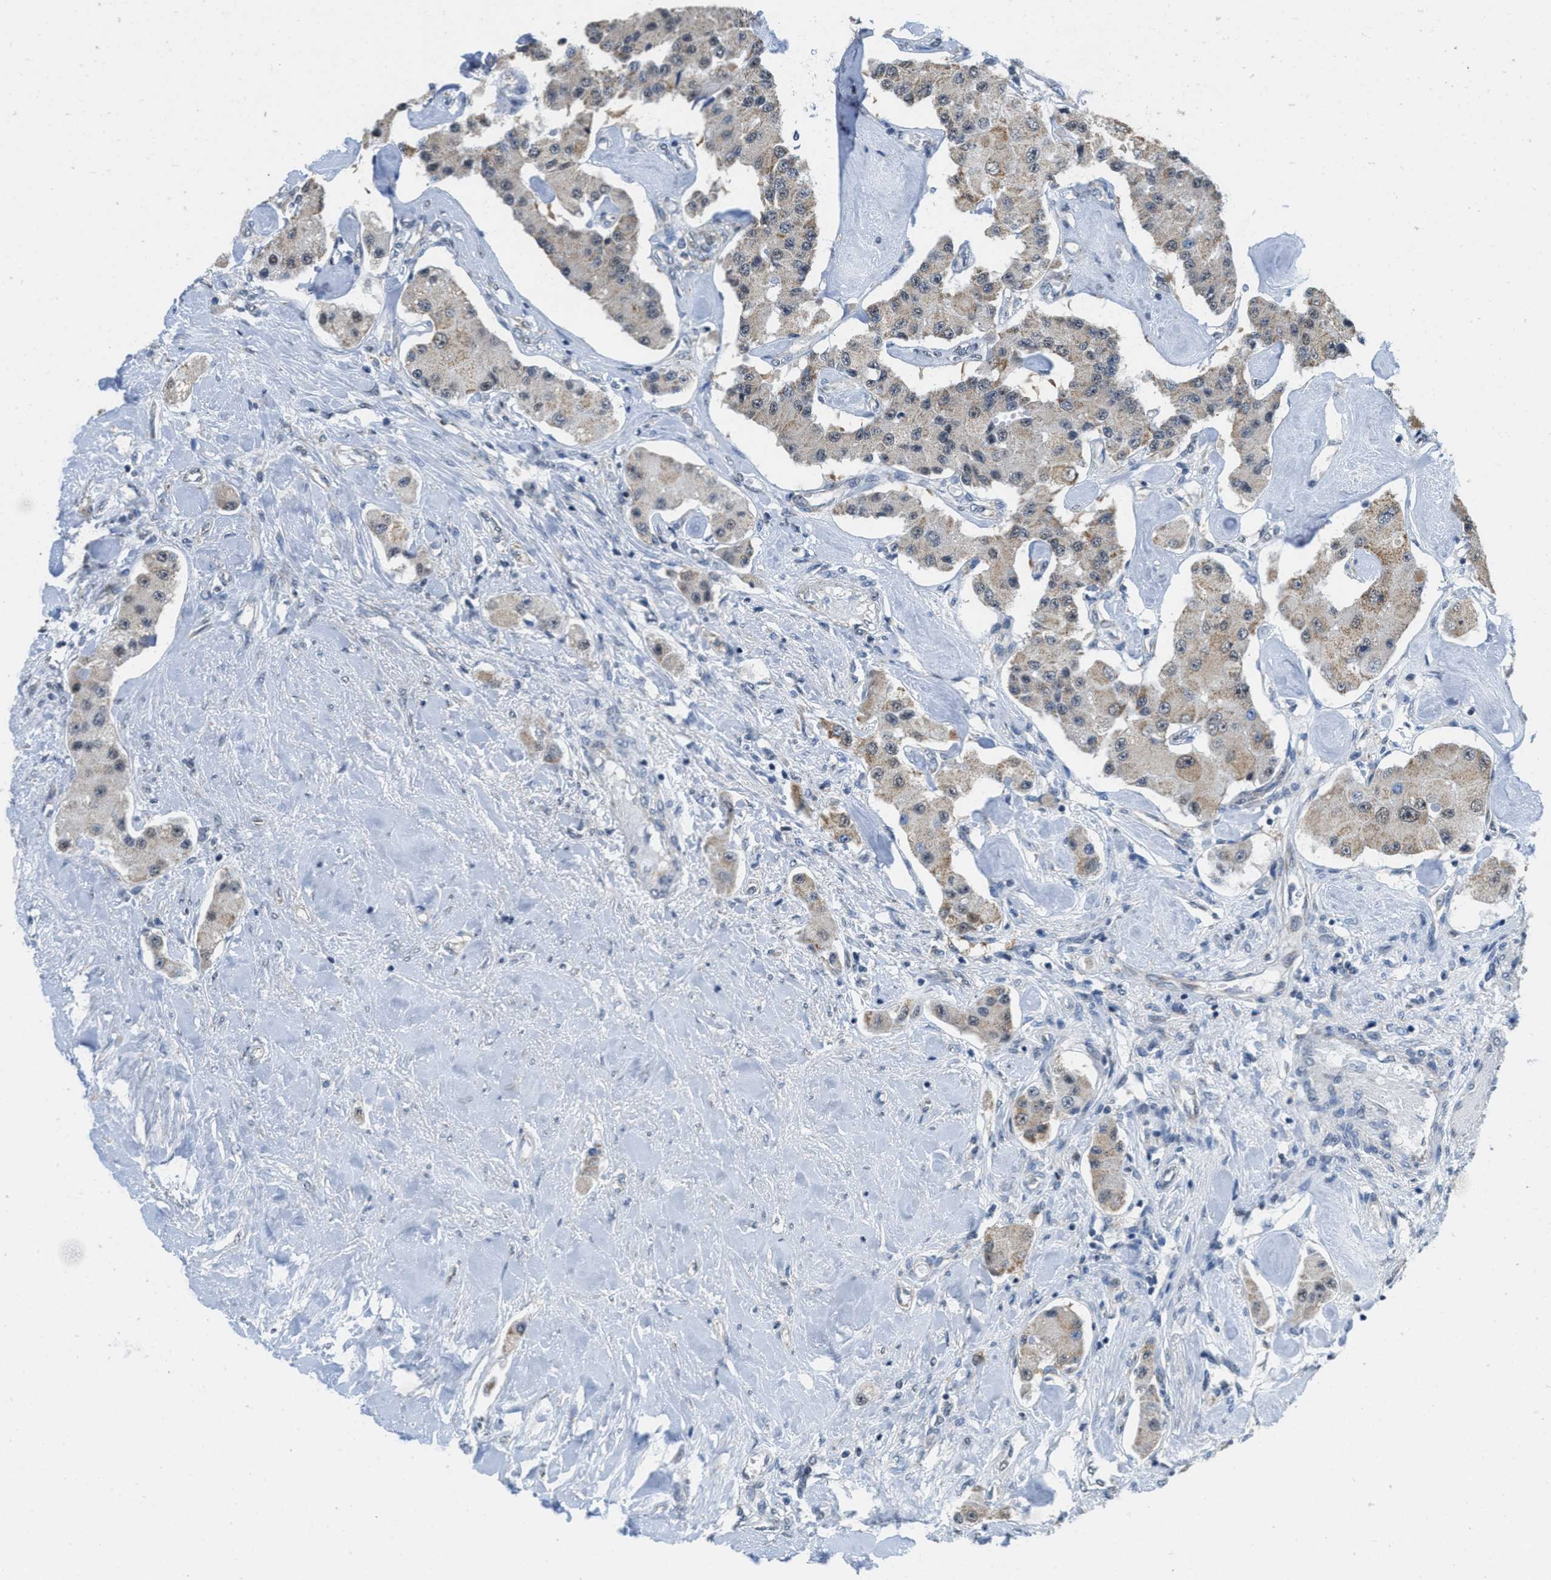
{"staining": {"intensity": "moderate", "quantity": ">75%", "location": "cytoplasmic/membranous"}, "tissue": "carcinoid", "cell_type": "Tumor cells", "image_type": "cancer", "snomed": [{"axis": "morphology", "description": "Carcinoid, malignant, NOS"}, {"axis": "topography", "description": "Pancreas"}], "caption": "Carcinoid tissue demonstrates moderate cytoplasmic/membranous positivity in about >75% of tumor cells, visualized by immunohistochemistry.", "gene": "TOMM70", "patient": {"sex": "male", "age": 41}}